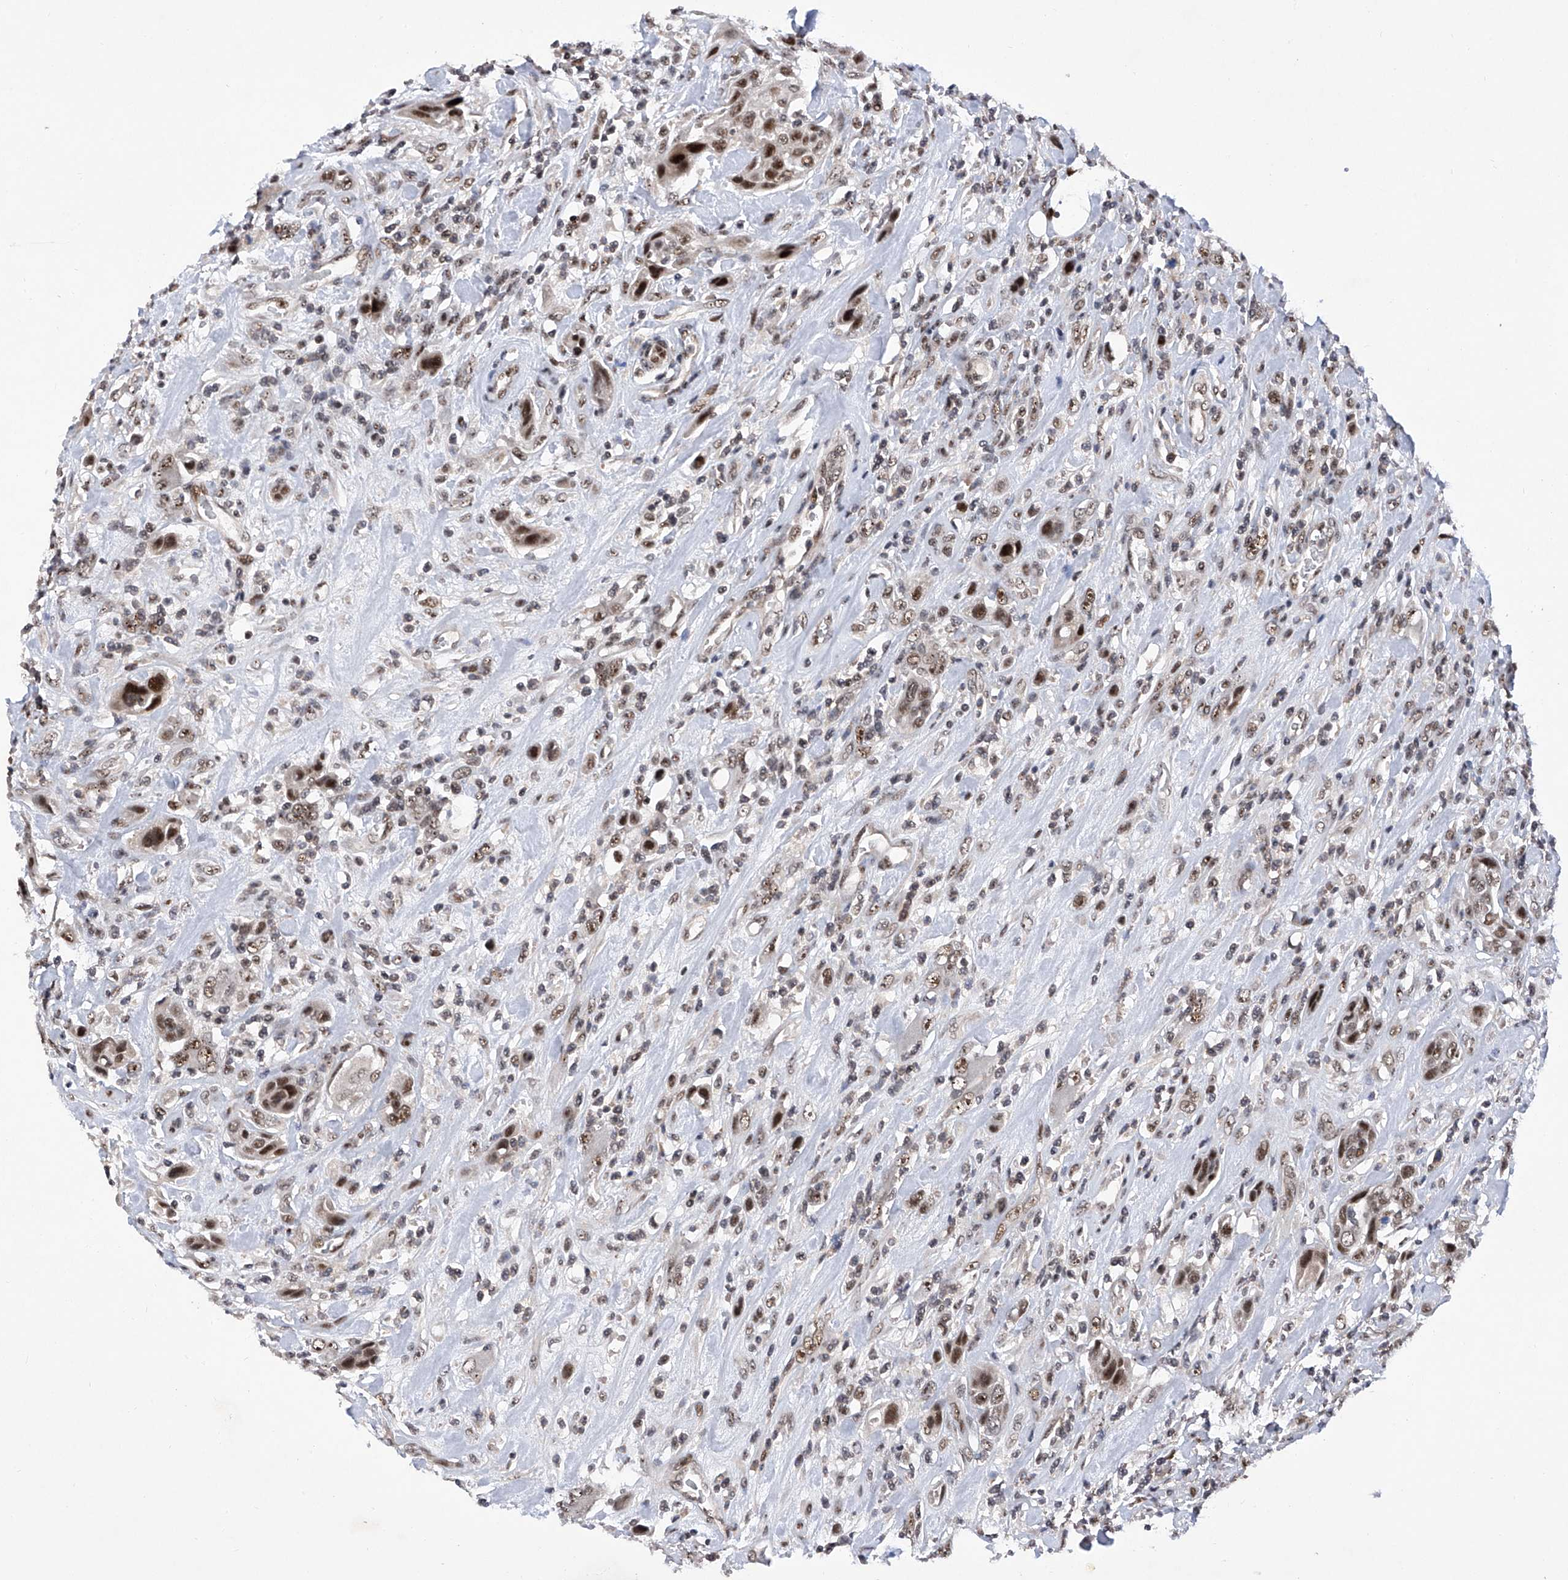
{"staining": {"intensity": "moderate", "quantity": ">75%", "location": "nuclear"}, "tissue": "urothelial cancer", "cell_type": "Tumor cells", "image_type": "cancer", "snomed": [{"axis": "morphology", "description": "Urothelial carcinoma, High grade"}, {"axis": "topography", "description": "Urinary bladder"}], "caption": "Urothelial carcinoma (high-grade) stained with IHC displays moderate nuclear positivity in about >75% of tumor cells.", "gene": "RAD54L", "patient": {"sex": "male", "age": 50}}